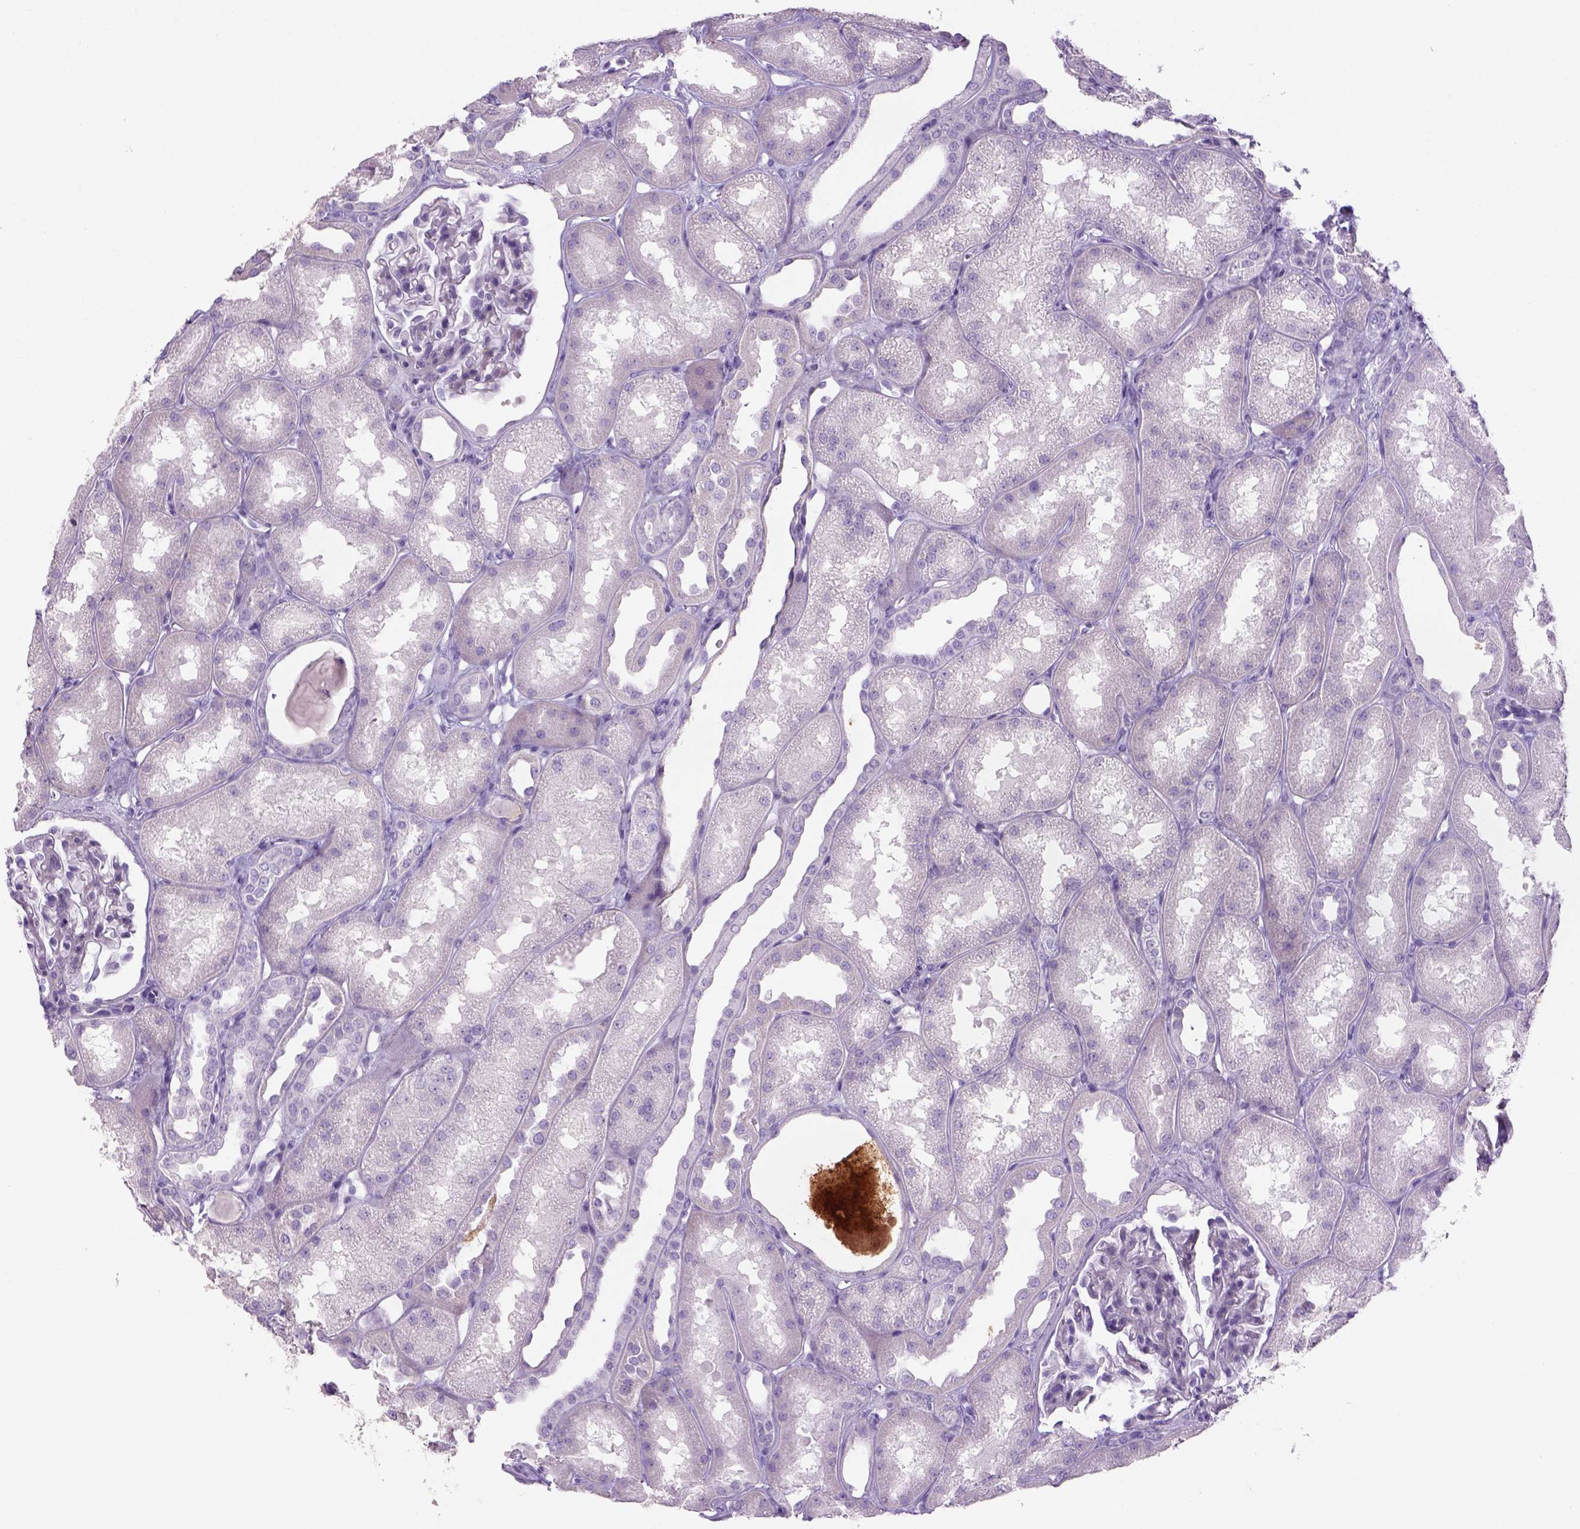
{"staining": {"intensity": "negative", "quantity": "none", "location": "none"}, "tissue": "kidney", "cell_type": "Cells in glomeruli", "image_type": "normal", "snomed": [{"axis": "morphology", "description": "Normal tissue, NOS"}, {"axis": "topography", "description": "Kidney"}], "caption": "Human kidney stained for a protein using immunohistochemistry demonstrates no expression in cells in glomeruli.", "gene": "TENM4", "patient": {"sex": "male", "age": 61}}